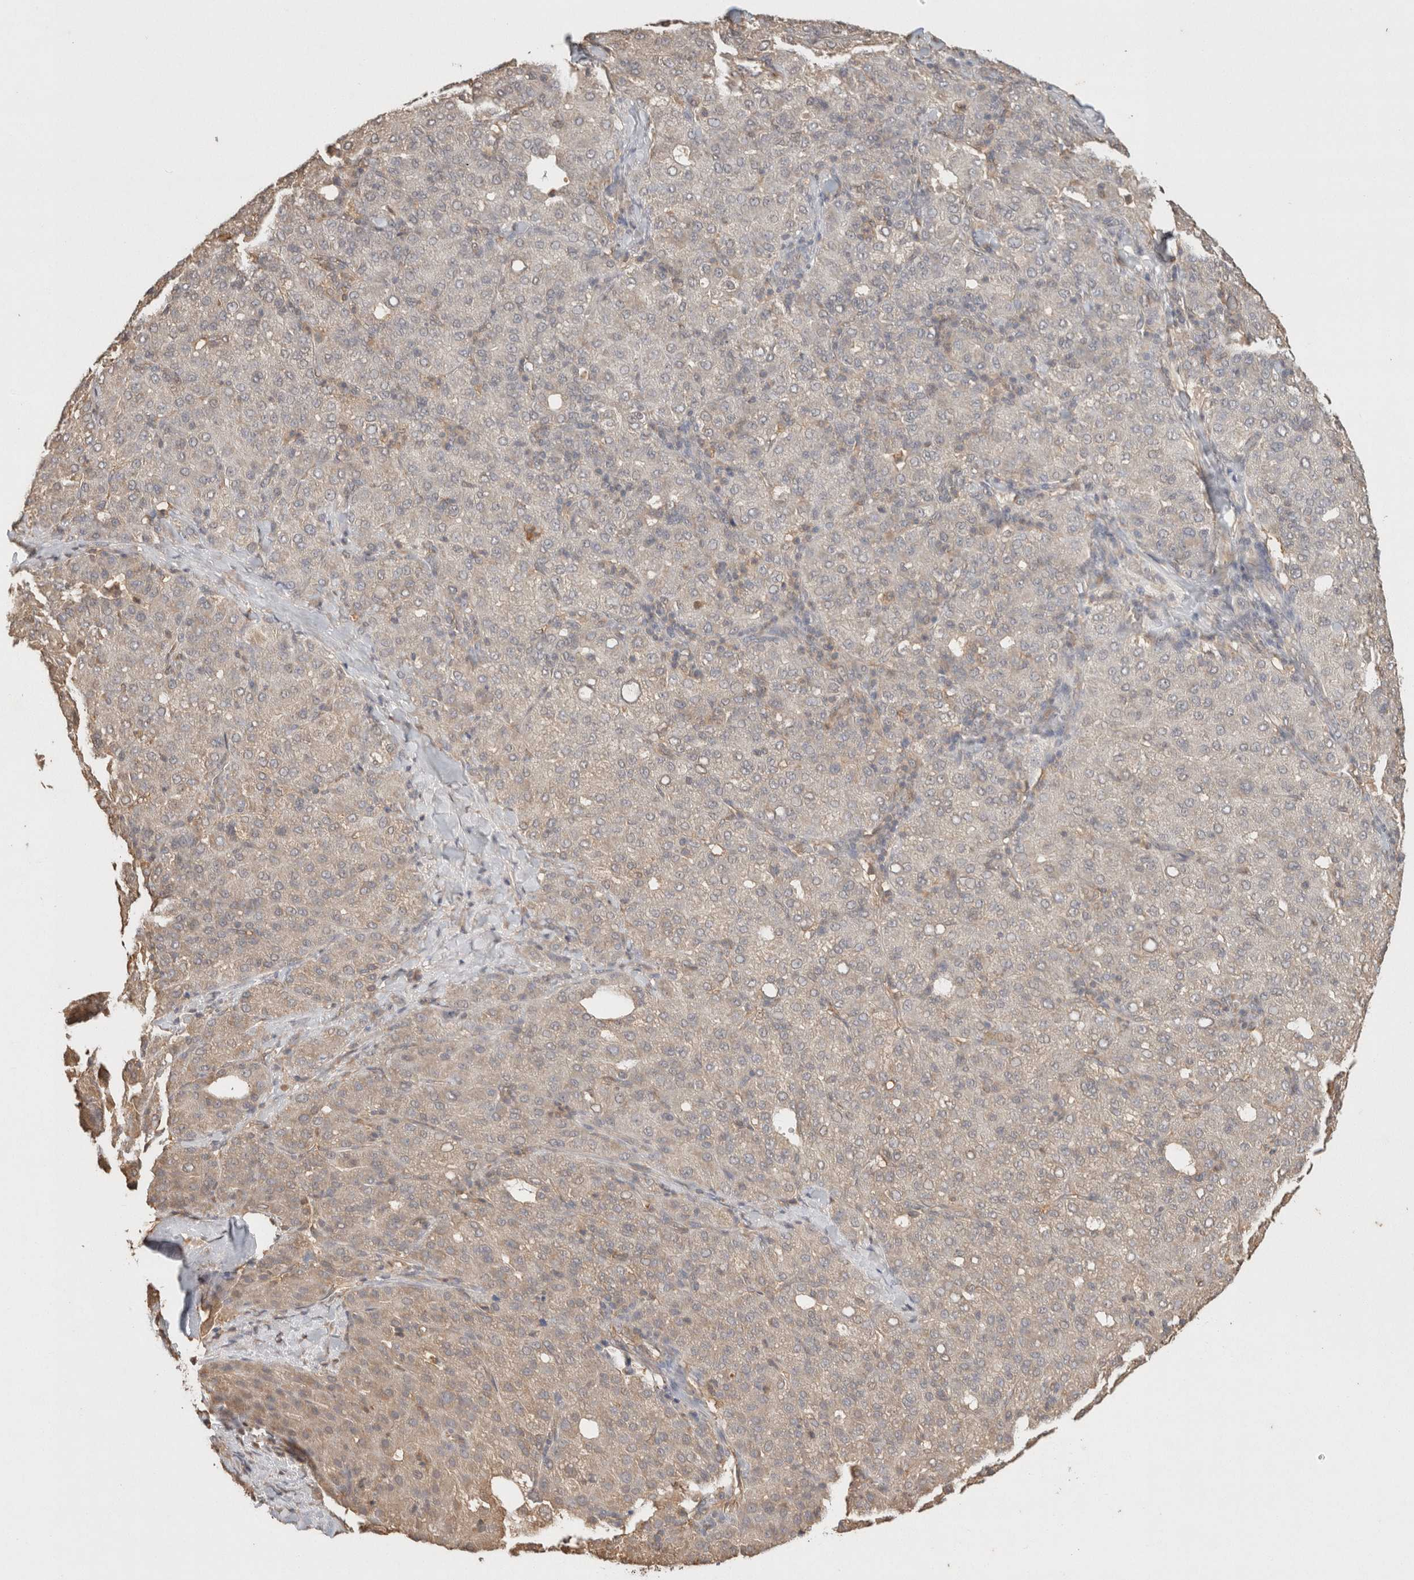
{"staining": {"intensity": "weak", "quantity": "<25%", "location": "cytoplasmic/membranous"}, "tissue": "liver cancer", "cell_type": "Tumor cells", "image_type": "cancer", "snomed": [{"axis": "morphology", "description": "Carcinoma, Hepatocellular, NOS"}, {"axis": "topography", "description": "Liver"}], "caption": "The immunohistochemistry (IHC) image has no significant expression in tumor cells of liver cancer (hepatocellular carcinoma) tissue.", "gene": "YWHAH", "patient": {"sex": "male", "age": 65}}